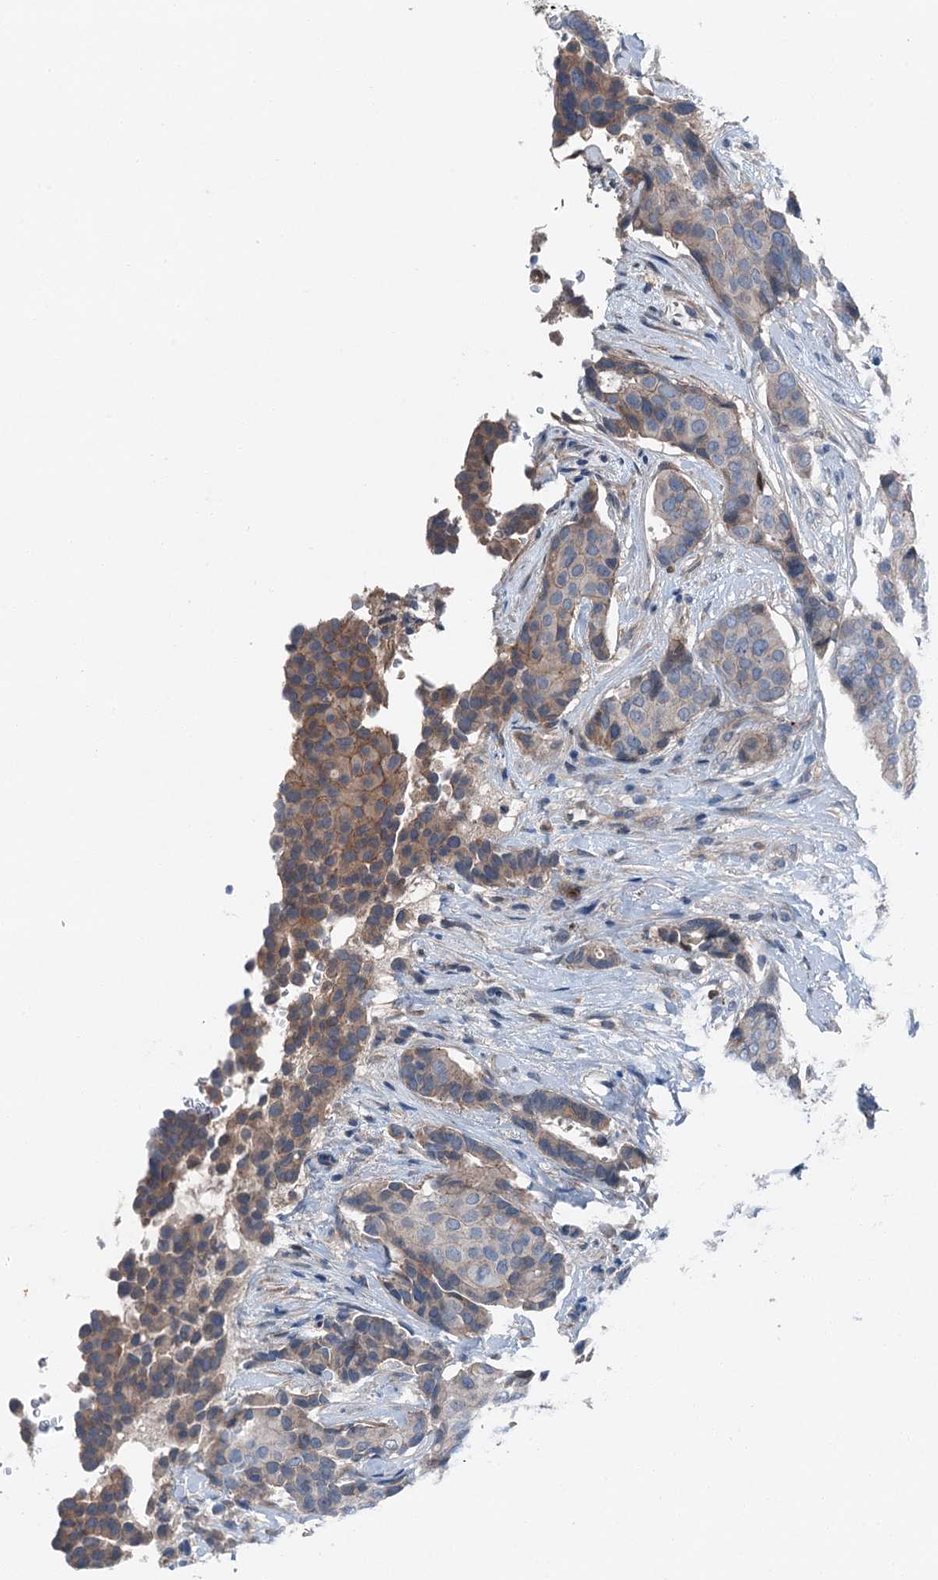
{"staining": {"intensity": "moderate", "quantity": "25%-75%", "location": "cytoplasmic/membranous"}, "tissue": "breast cancer", "cell_type": "Tumor cells", "image_type": "cancer", "snomed": [{"axis": "morphology", "description": "Duct carcinoma"}, {"axis": "topography", "description": "Breast"}], "caption": "Immunohistochemical staining of human breast infiltrating ductal carcinoma reveals medium levels of moderate cytoplasmic/membranous protein expression in about 25%-75% of tumor cells.", "gene": "SLC2A10", "patient": {"sex": "female", "age": 75}}